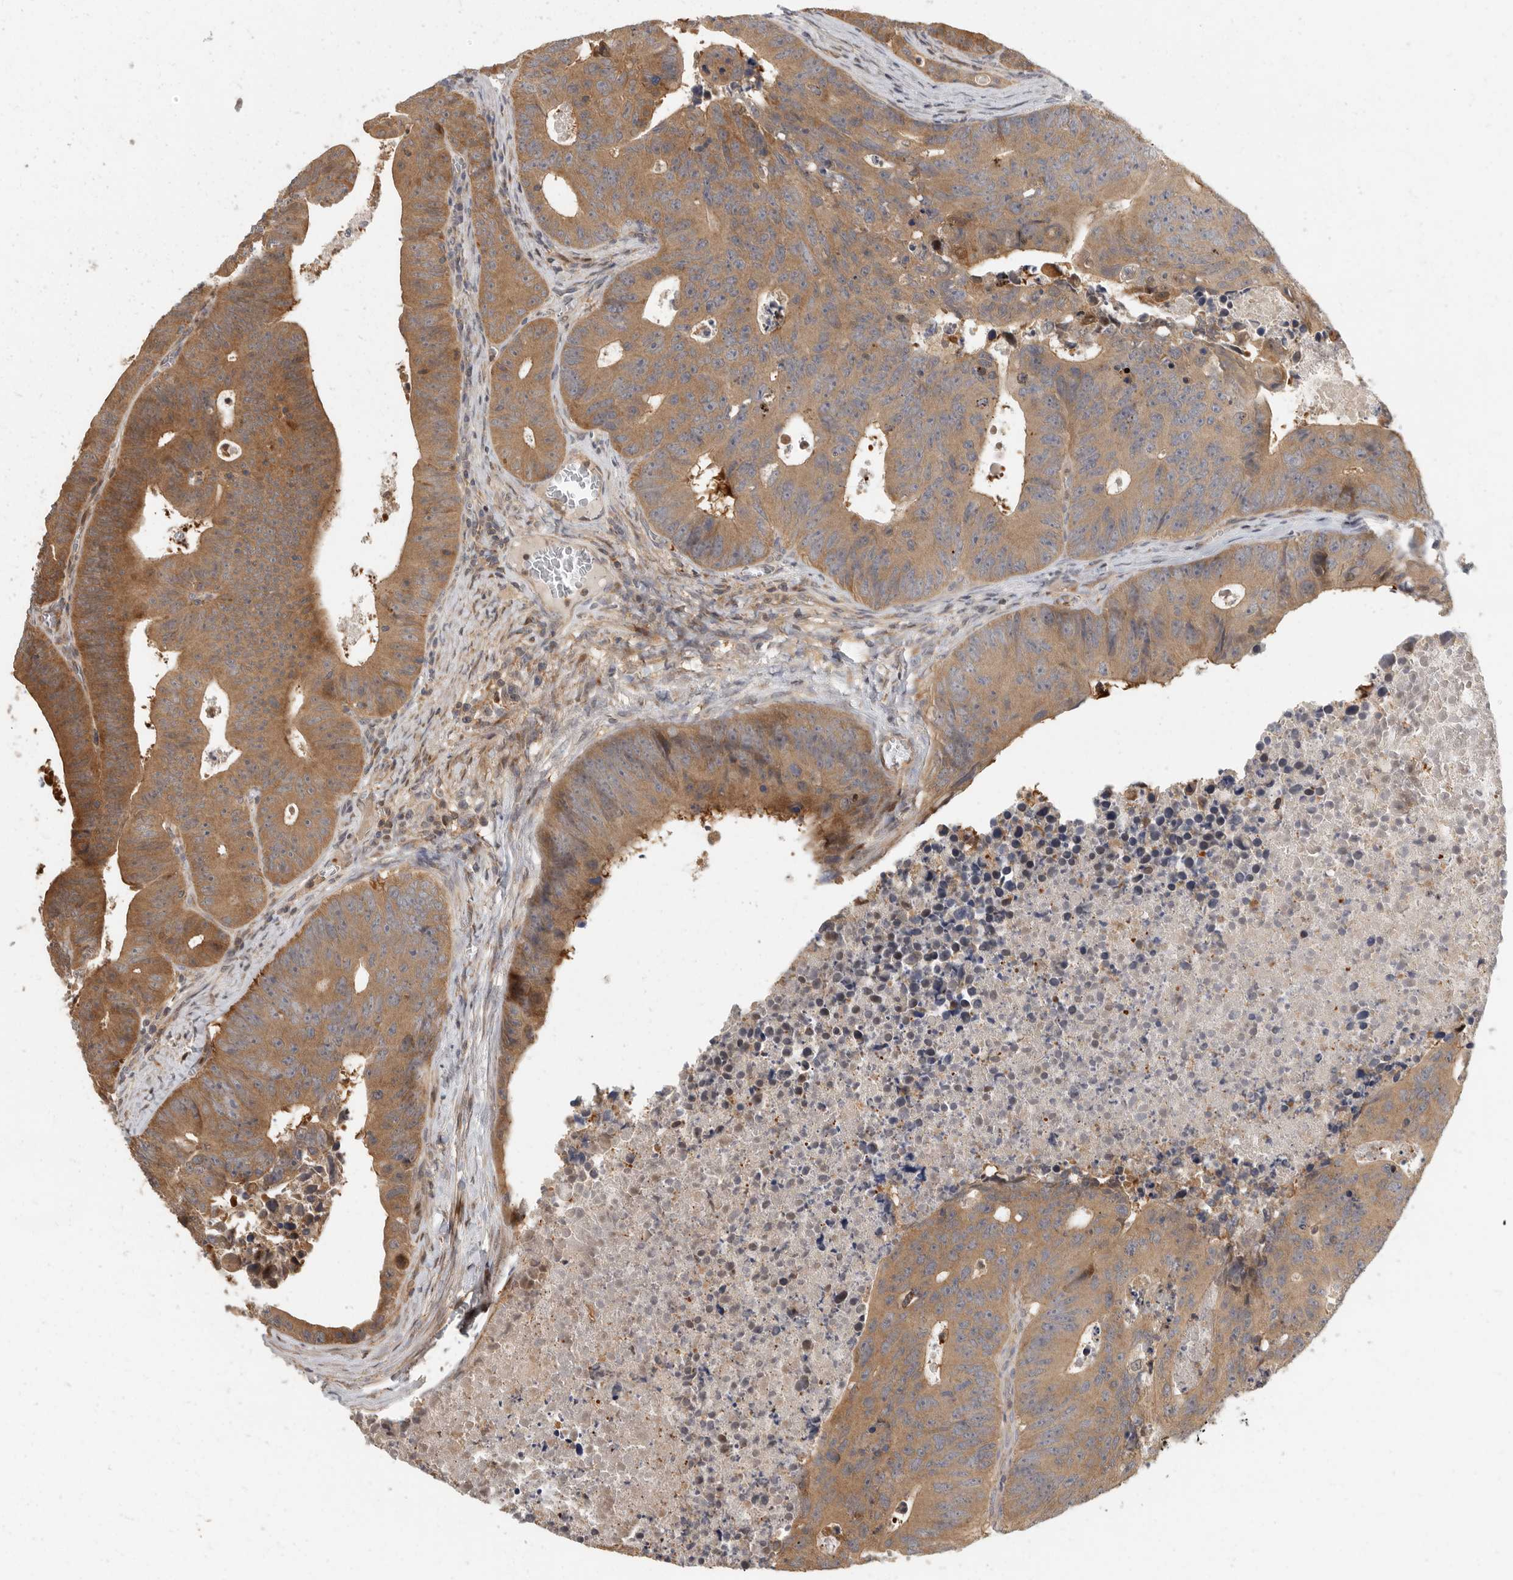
{"staining": {"intensity": "moderate", "quantity": ">75%", "location": "cytoplasmic/membranous"}, "tissue": "colorectal cancer", "cell_type": "Tumor cells", "image_type": "cancer", "snomed": [{"axis": "morphology", "description": "Adenocarcinoma, NOS"}, {"axis": "topography", "description": "Colon"}], "caption": "IHC photomicrograph of neoplastic tissue: human colorectal cancer stained using immunohistochemistry displays medium levels of moderate protein expression localized specifically in the cytoplasmic/membranous of tumor cells, appearing as a cytoplasmic/membranous brown color.", "gene": "SWT1", "patient": {"sex": "male", "age": 87}}